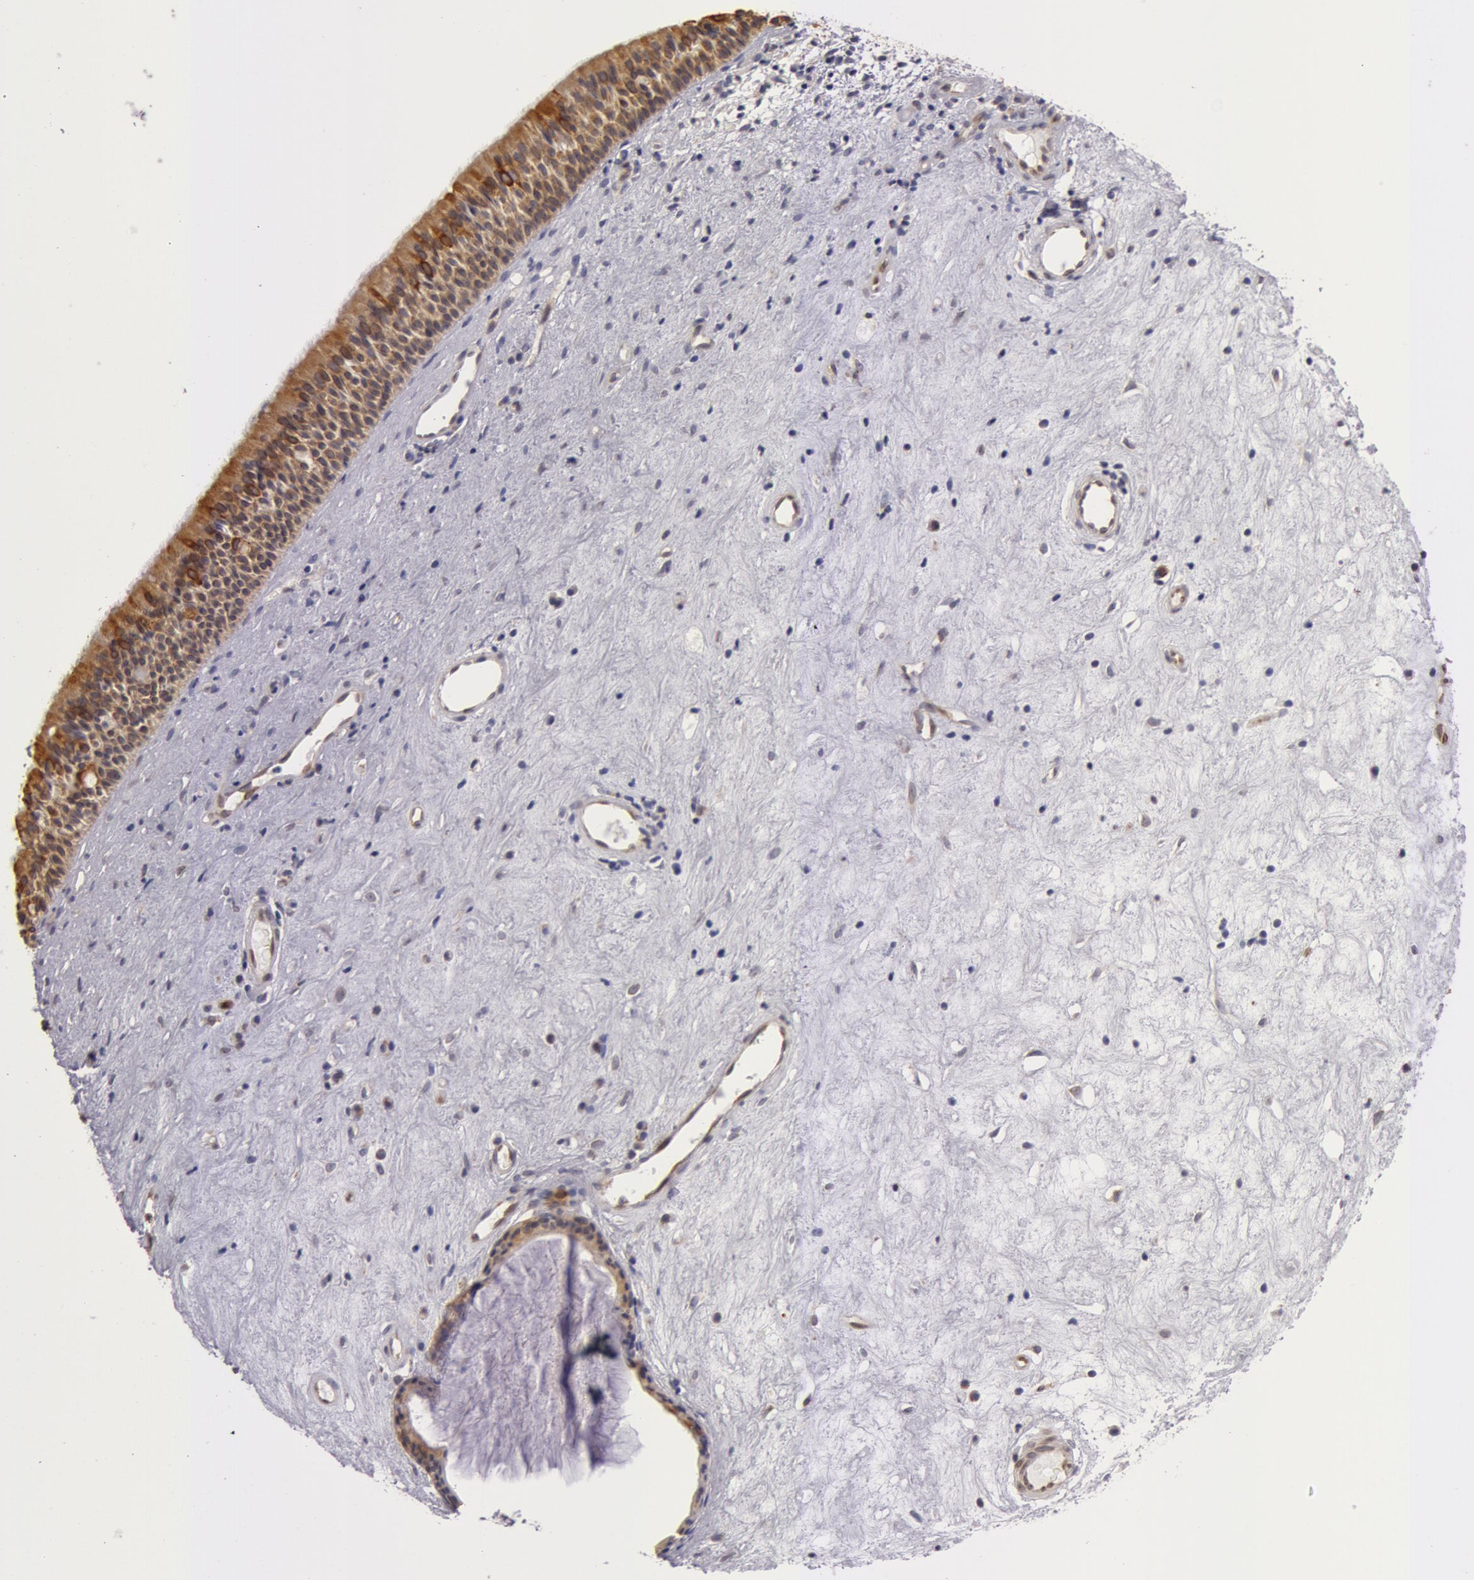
{"staining": {"intensity": "moderate", "quantity": ">75%", "location": "cytoplasmic/membranous"}, "tissue": "nasopharynx", "cell_type": "Respiratory epithelial cells", "image_type": "normal", "snomed": [{"axis": "morphology", "description": "Normal tissue, NOS"}, {"axis": "topography", "description": "Nasopharynx"}], "caption": "This micrograph shows immunohistochemistry staining of benign nasopharynx, with medium moderate cytoplasmic/membranous expression in about >75% of respiratory epithelial cells.", "gene": "KRT18", "patient": {"sex": "female", "age": 78}}